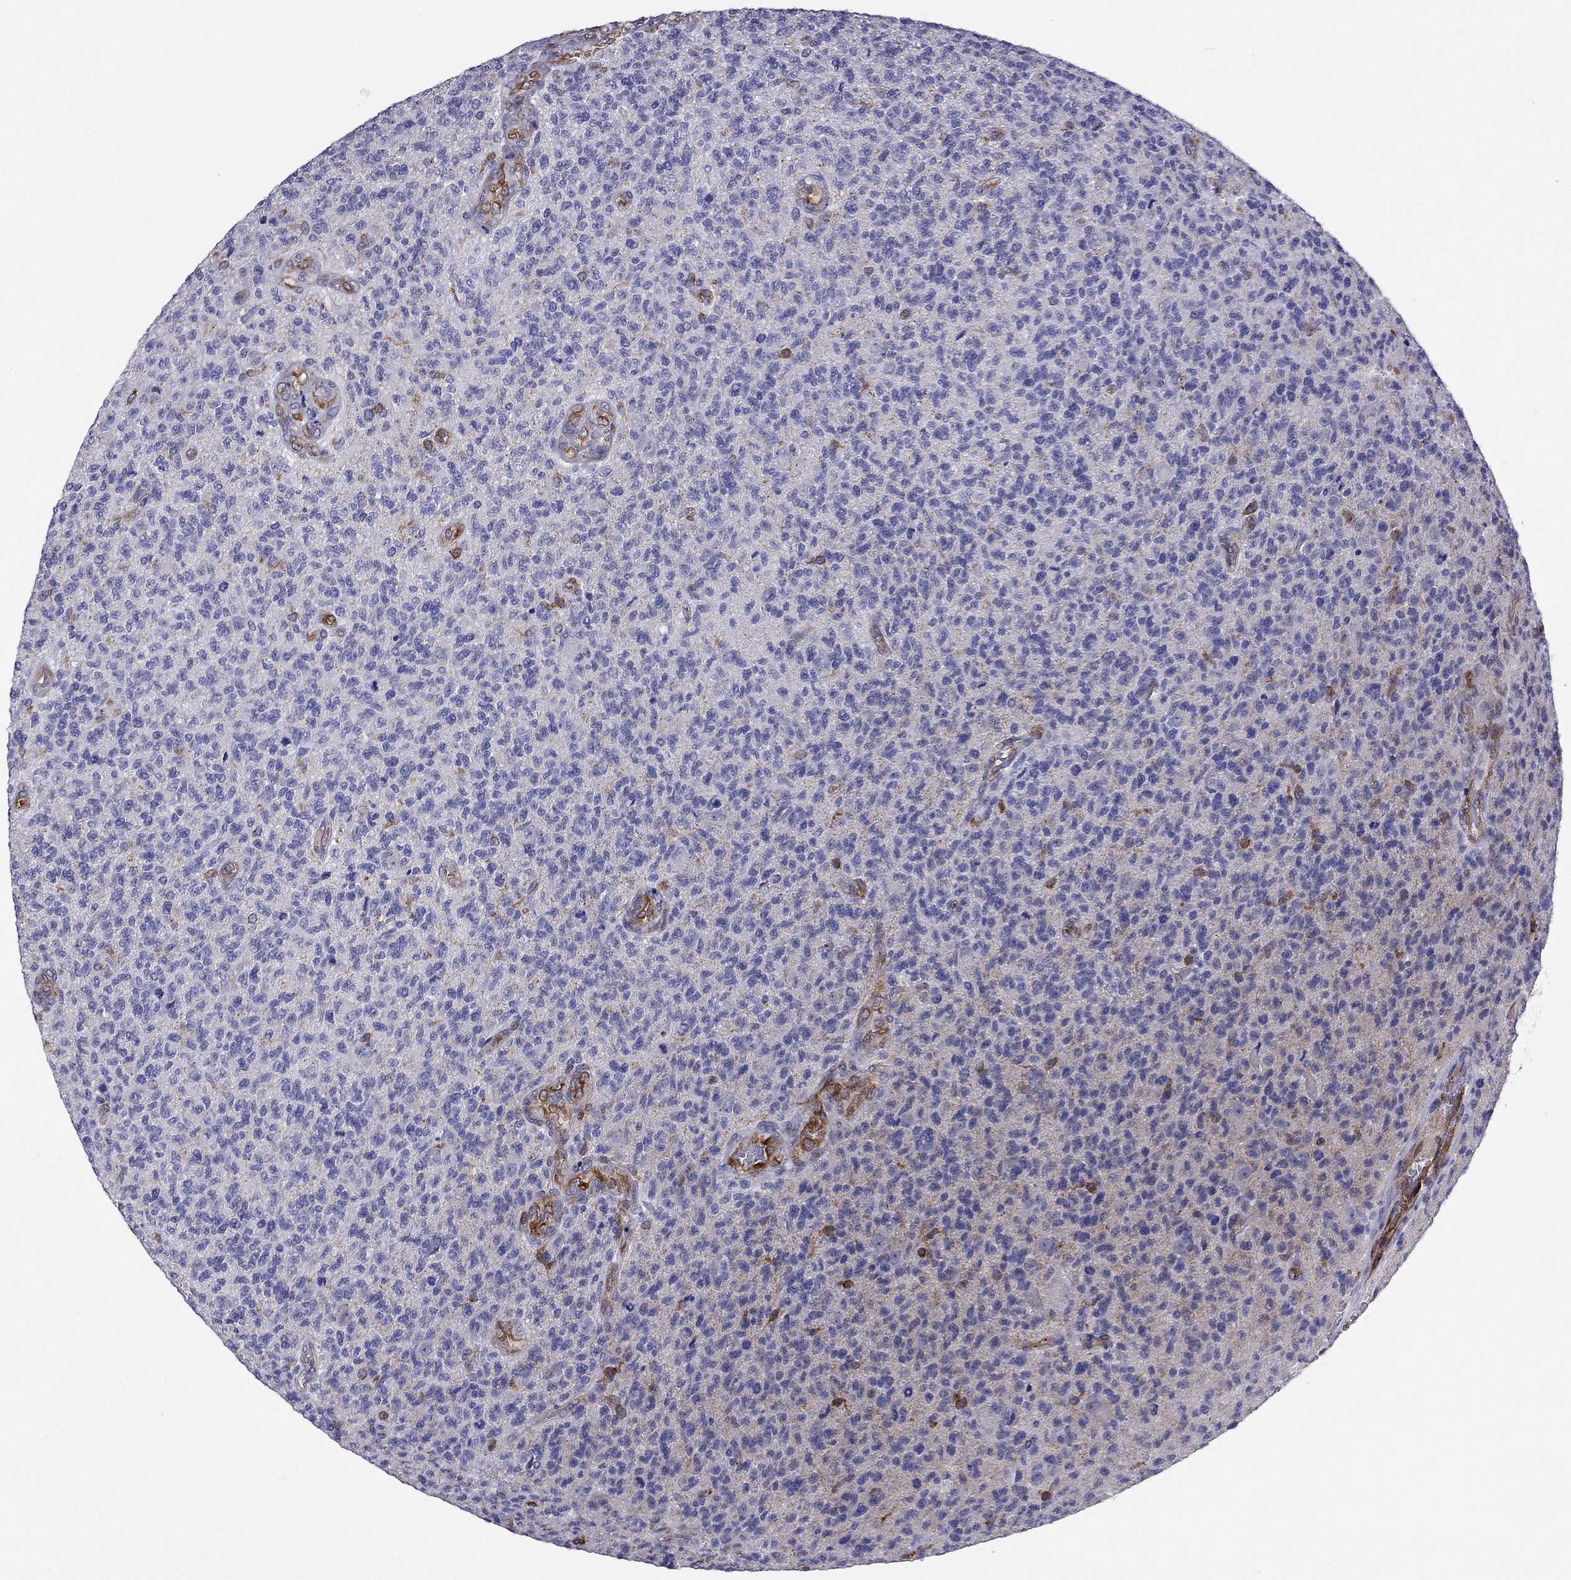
{"staining": {"intensity": "negative", "quantity": "none", "location": "none"}, "tissue": "glioma", "cell_type": "Tumor cells", "image_type": "cancer", "snomed": [{"axis": "morphology", "description": "Glioma, malignant, High grade"}, {"axis": "topography", "description": "Brain"}], "caption": "Photomicrograph shows no significant protein expression in tumor cells of malignant glioma (high-grade). (Brightfield microscopy of DAB (3,3'-diaminobenzidine) IHC at high magnification).", "gene": "GNAL", "patient": {"sex": "male", "age": 56}}